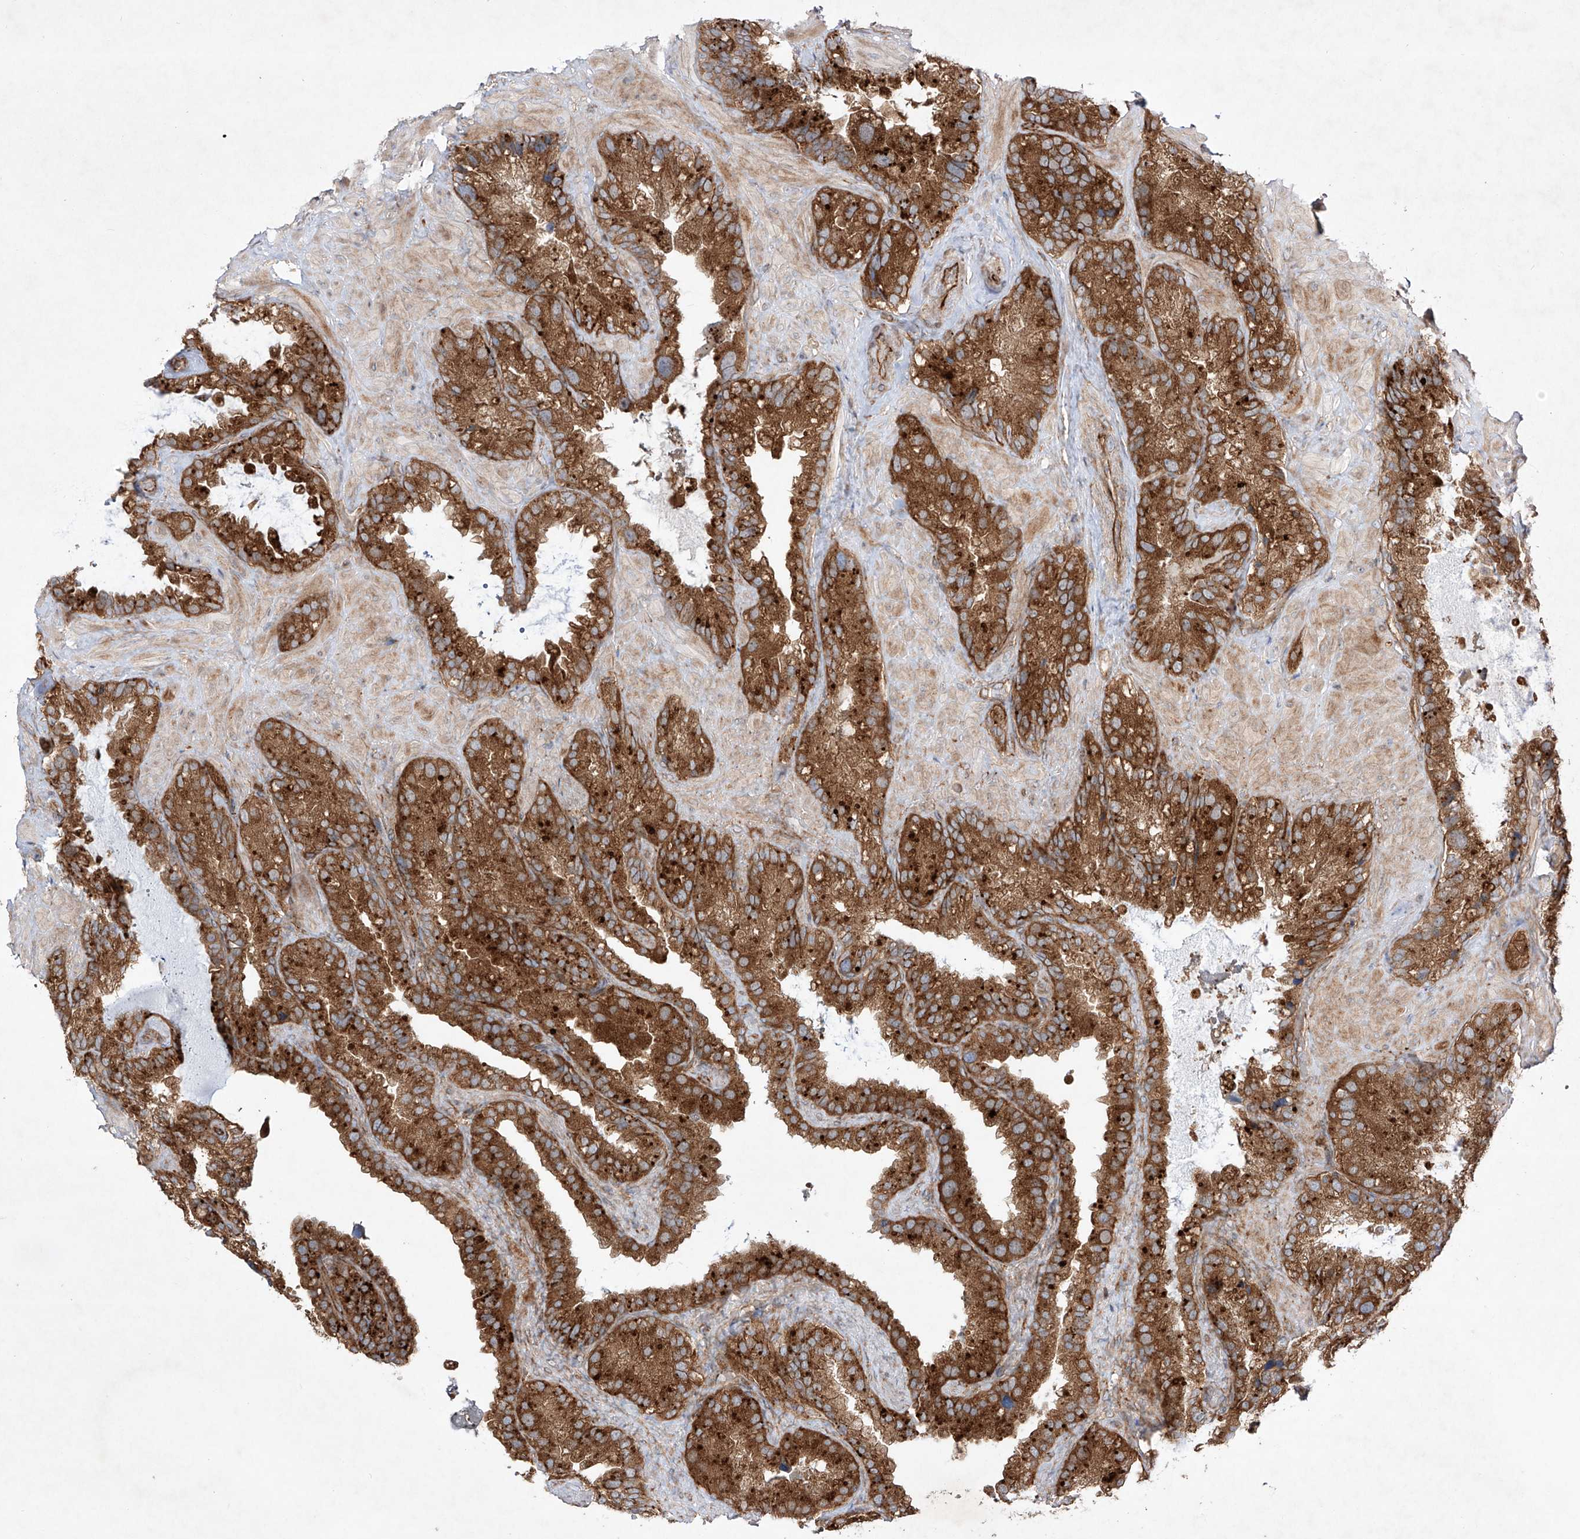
{"staining": {"intensity": "strong", "quantity": ">75%", "location": "cytoplasmic/membranous"}, "tissue": "seminal vesicle", "cell_type": "Glandular cells", "image_type": "normal", "snomed": [{"axis": "morphology", "description": "Normal tissue, NOS"}, {"axis": "topography", "description": "Prostate"}, {"axis": "topography", "description": "Seminal veicle"}], "caption": "Immunohistochemical staining of unremarkable human seminal vesicle displays strong cytoplasmic/membranous protein positivity in approximately >75% of glandular cells.", "gene": "YKT6", "patient": {"sex": "male", "age": 68}}